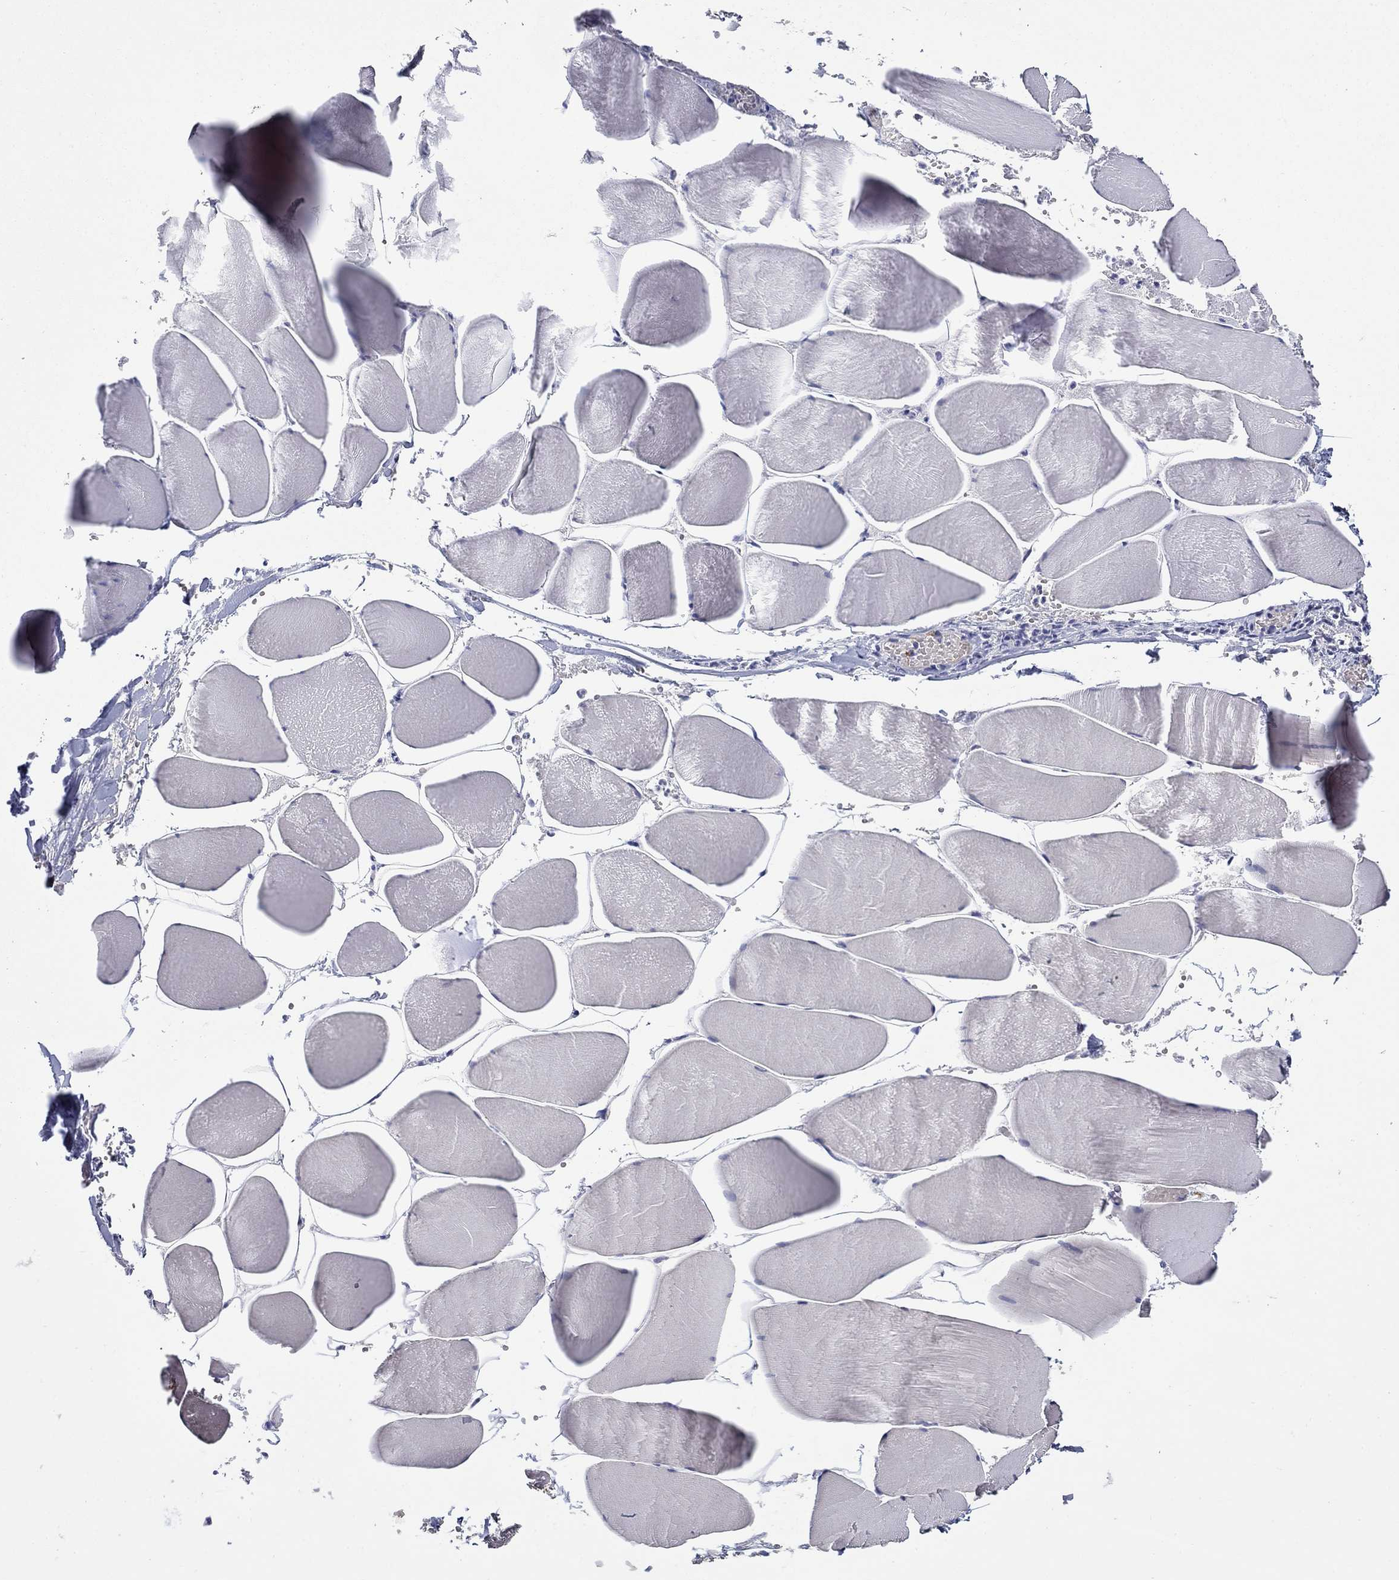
{"staining": {"intensity": "negative", "quantity": "none", "location": "none"}, "tissue": "skeletal muscle", "cell_type": "Myocytes", "image_type": "normal", "snomed": [{"axis": "morphology", "description": "Normal tissue, NOS"}, {"axis": "morphology", "description": "Malignant melanoma, Metastatic site"}, {"axis": "topography", "description": "Skeletal muscle"}], "caption": "This is a micrograph of immunohistochemistry staining of normal skeletal muscle, which shows no expression in myocytes.", "gene": "HPS5", "patient": {"sex": "male", "age": 50}}